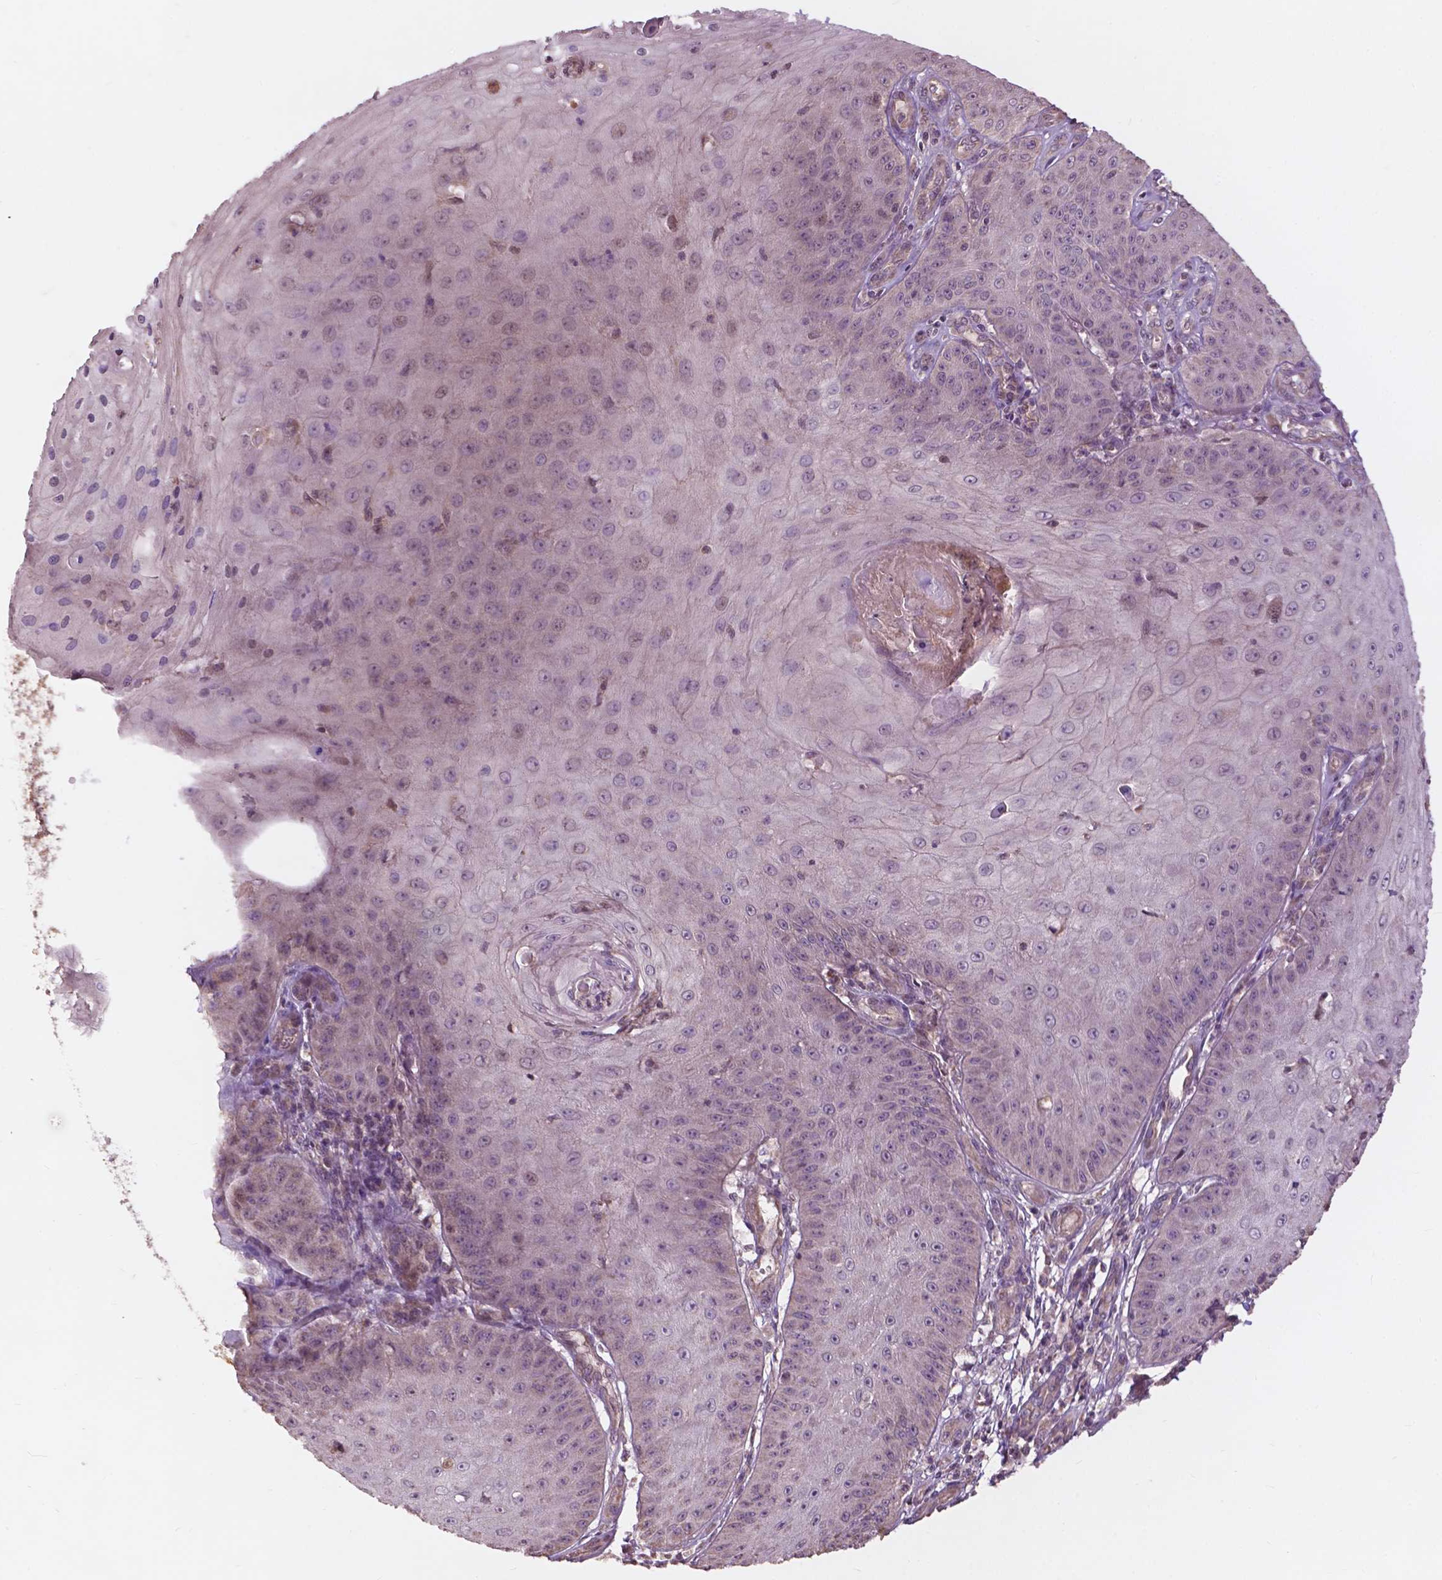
{"staining": {"intensity": "negative", "quantity": "none", "location": "none"}, "tissue": "skin cancer", "cell_type": "Tumor cells", "image_type": "cancer", "snomed": [{"axis": "morphology", "description": "Squamous cell carcinoma, NOS"}, {"axis": "topography", "description": "Skin"}], "caption": "Skin squamous cell carcinoma was stained to show a protein in brown. There is no significant staining in tumor cells.", "gene": "CDC42BPA", "patient": {"sex": "male", "age": 70}}